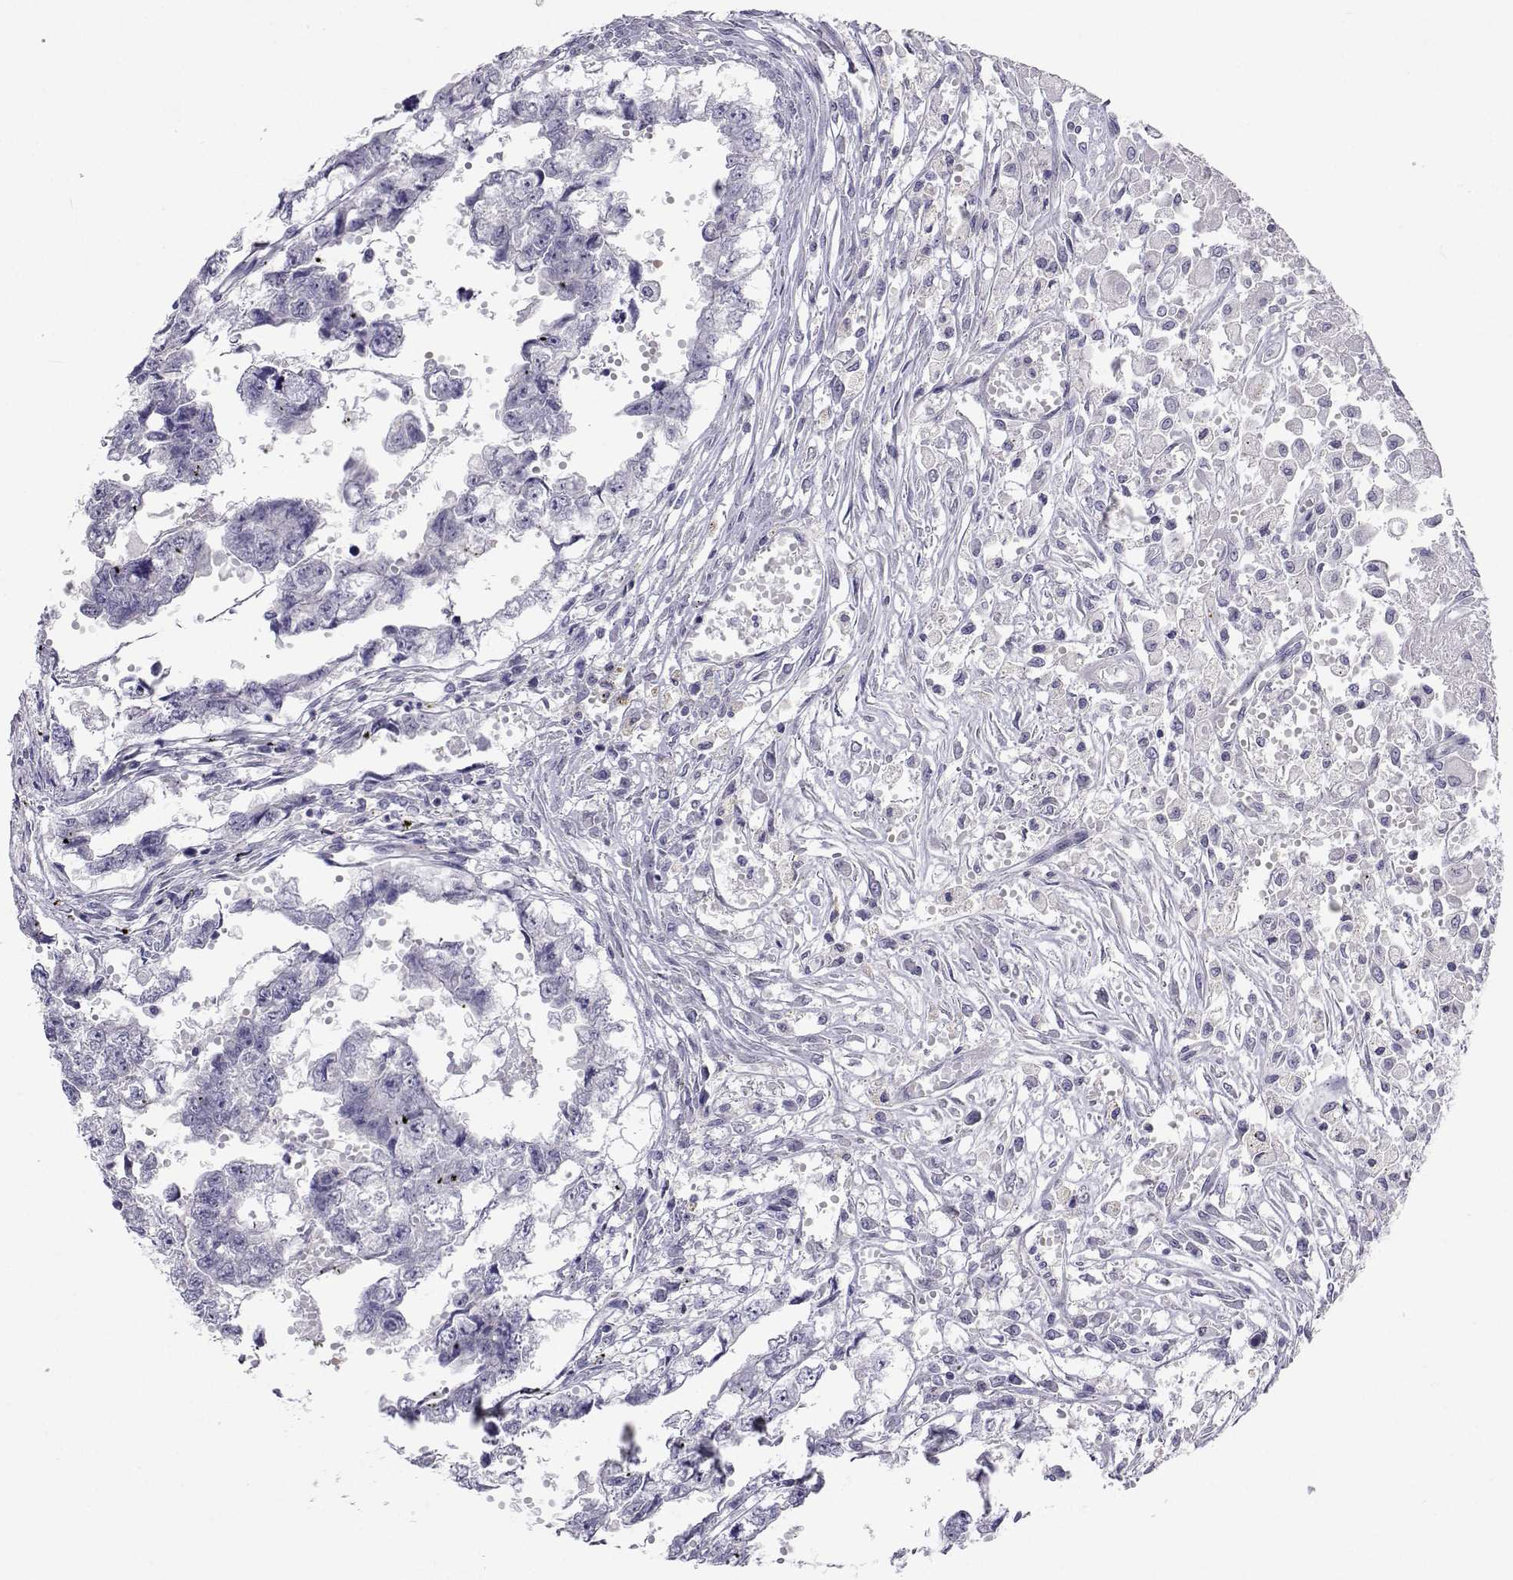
{"staining": {"intensity": "negative", "quantity": "none", "location": "none"}, "tissue": "testis cancer", "cell_type": "Tumor cells", "image_type": "cancer", "snomed": [{"axis": "morphology", "description": "Carcinoma, Embryonal, NOS"}, {"axis": "morphology", "description": "Teratoma, malignant, NOS"}, {"axis": "topography", "description": "Testis"}], "caption": "The histopathology image exhibits no significant expression in tumor cells of testis cancer. (DAB (3,3'-diaminobenzidine) immunohistochemistry (IHC) with hematoxylin counter stain).", "gene": "SLC6A3", "patient": {"sex": "male", "age": 44}}